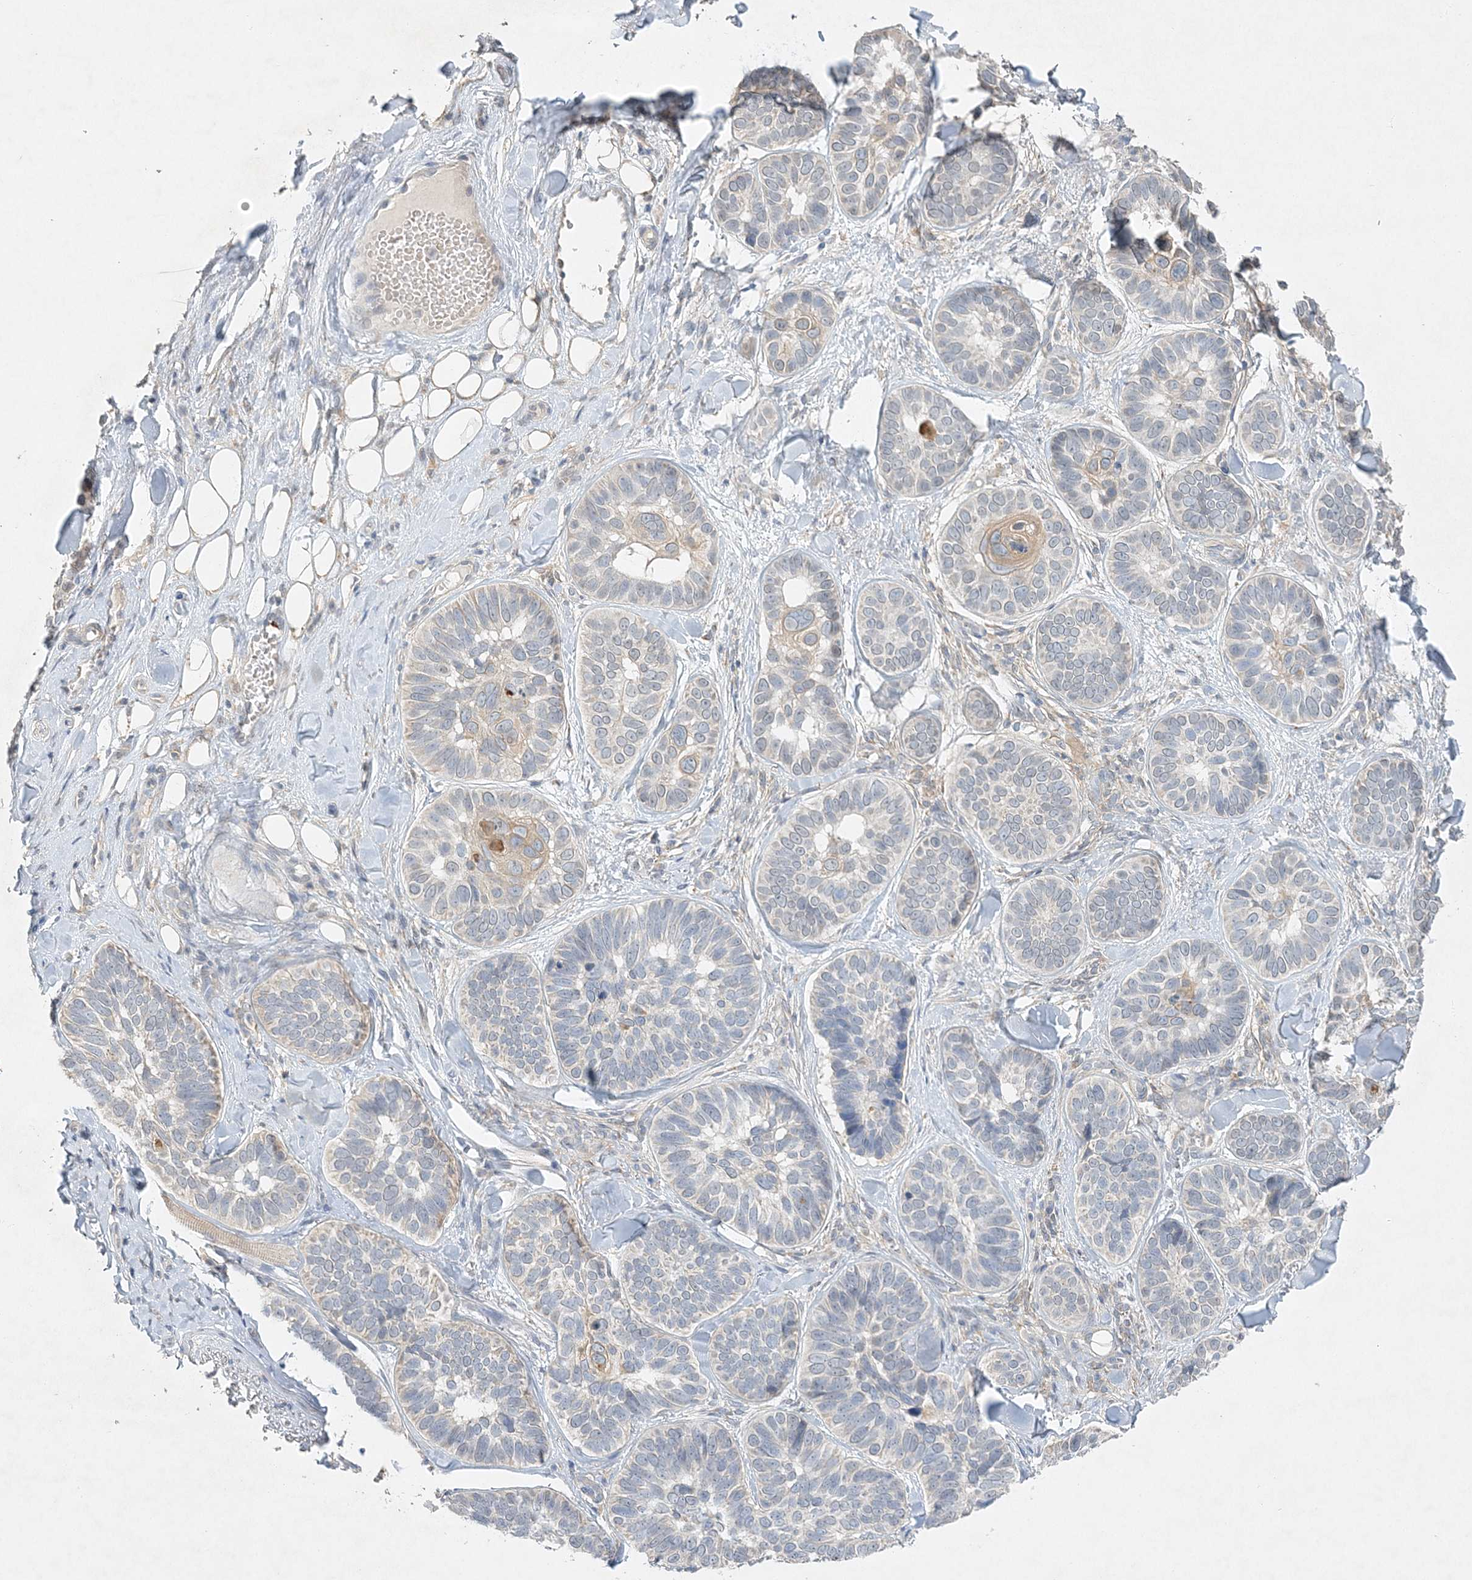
{"staining": {"intensity": "negative", "quantity": "none", "location": "none"}, "tissue": "skin cancer", "cell_type": "Tumor cells", "image_type": "cancer", "snomed": [{"axis": "morphology", "description": "Basal cell carcinoma"}, {"axis": "topography", "description": "Skin"}], "caption": "High magnification brightfield microscopy of skin cancer stained with DAB (brown) and counterstained with hematoxylin (blue): tumor cells show no significant expression. The staining is performed using DAB (3,3'-diaminobenzidine) brown chromogen with nuclei counter-stained in using hematoxylin.", "gene": "MAT2B", "patient": {"sex": "male", "age": 62}}